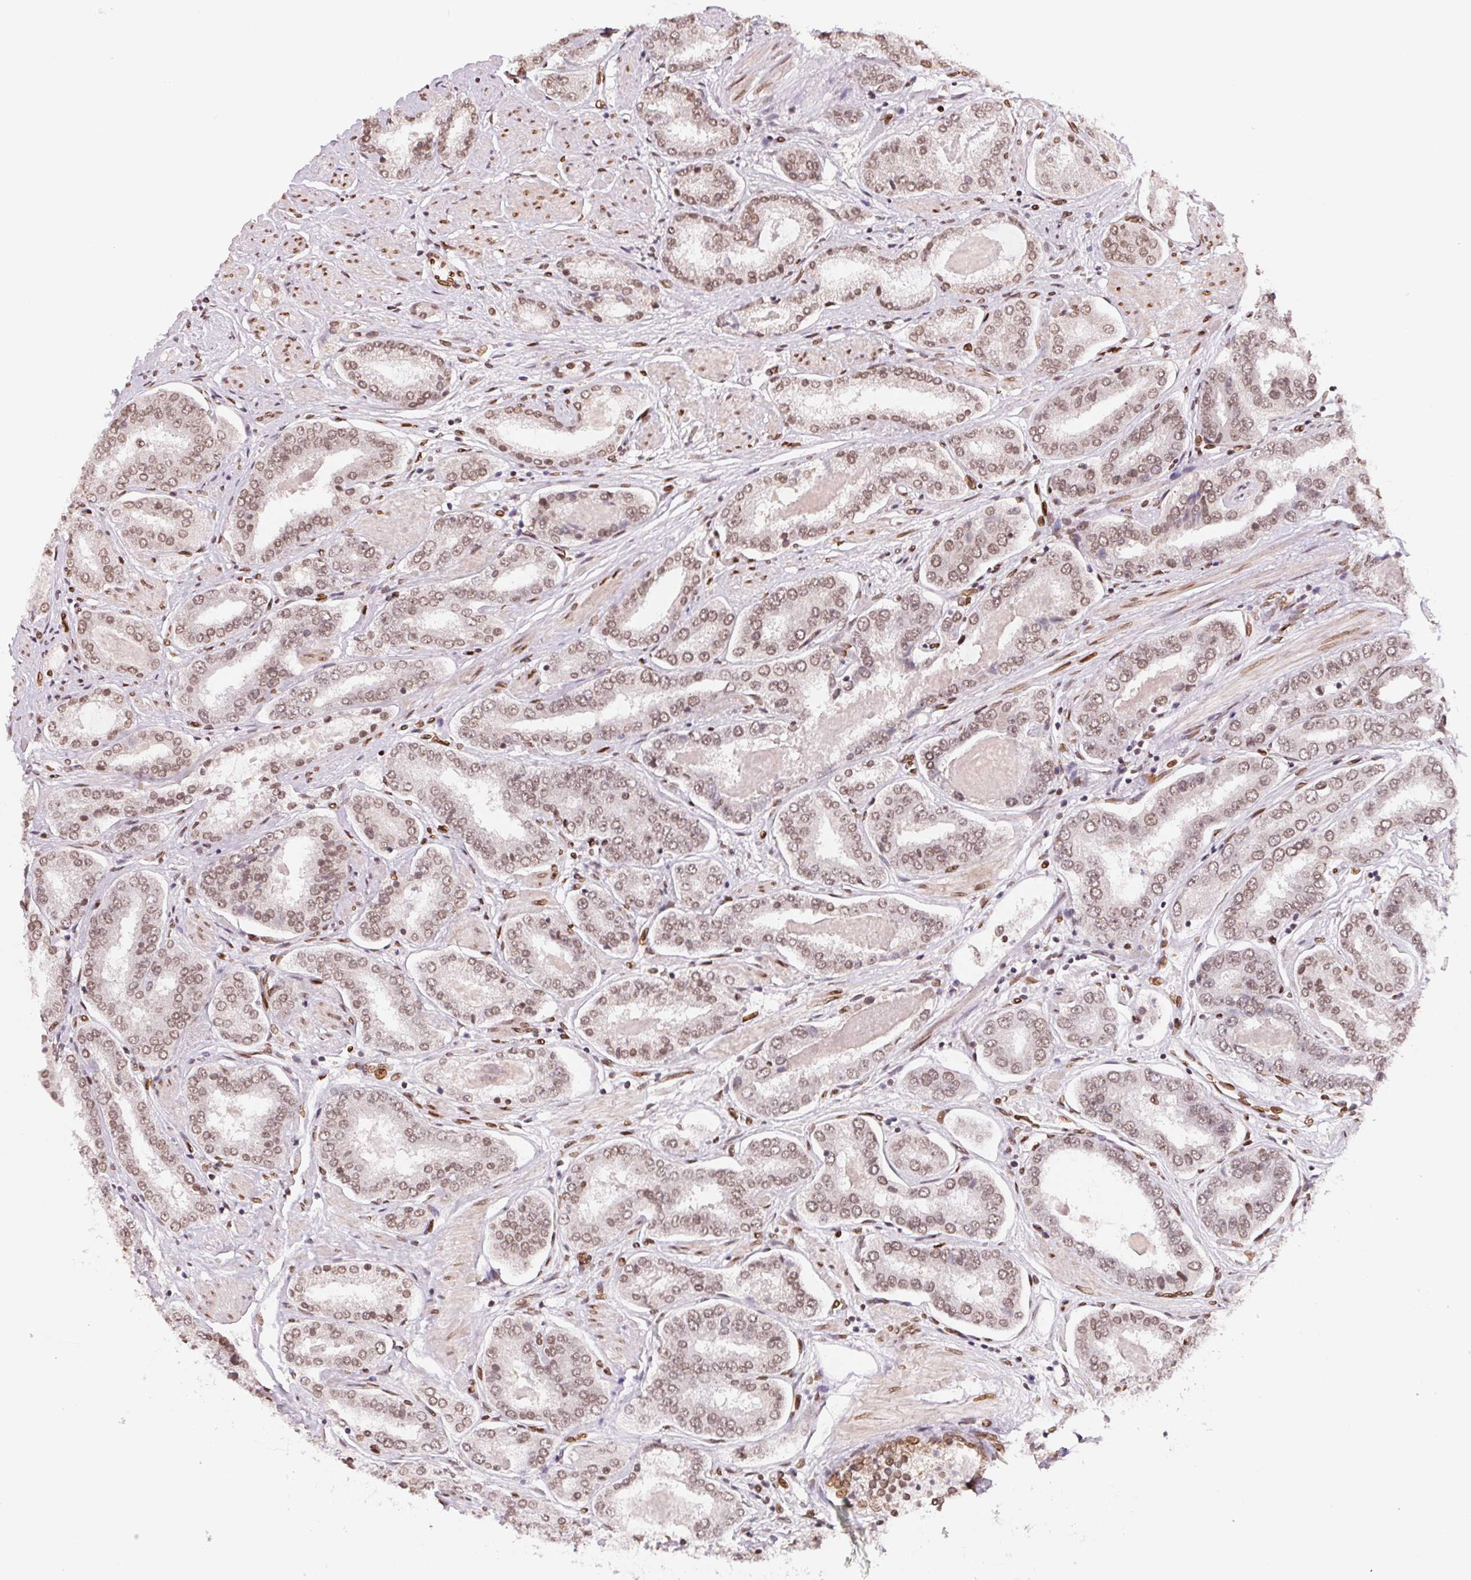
{"staining": {"intensity": "weak", "quantity": ">75%", "location": "cytoplasmic/membranous,nuclear"}, "tissue": "prostate cancer", "cell_type": "Tumor cells", "image_type": "cancer", "snomed": [{"axis": "morphology", "description": "Adenocarcinoma, High grade"}, {"axis": "topography", "description": "Prostate"}], "caption": "Prostate cancer tissue reveals weak cytoplasmic/membranous and nuclear expression in about >75% of tumor cells, visualized by immunohistochemistry. The staining was performed using DAB (3,3'-diaminobenzidine), with brown indicating positive protein expression. Nuclei are stained blue with hematoxylin.", "gene": "SAP30BP", "patient": {"sex": "male", "age": 63}}